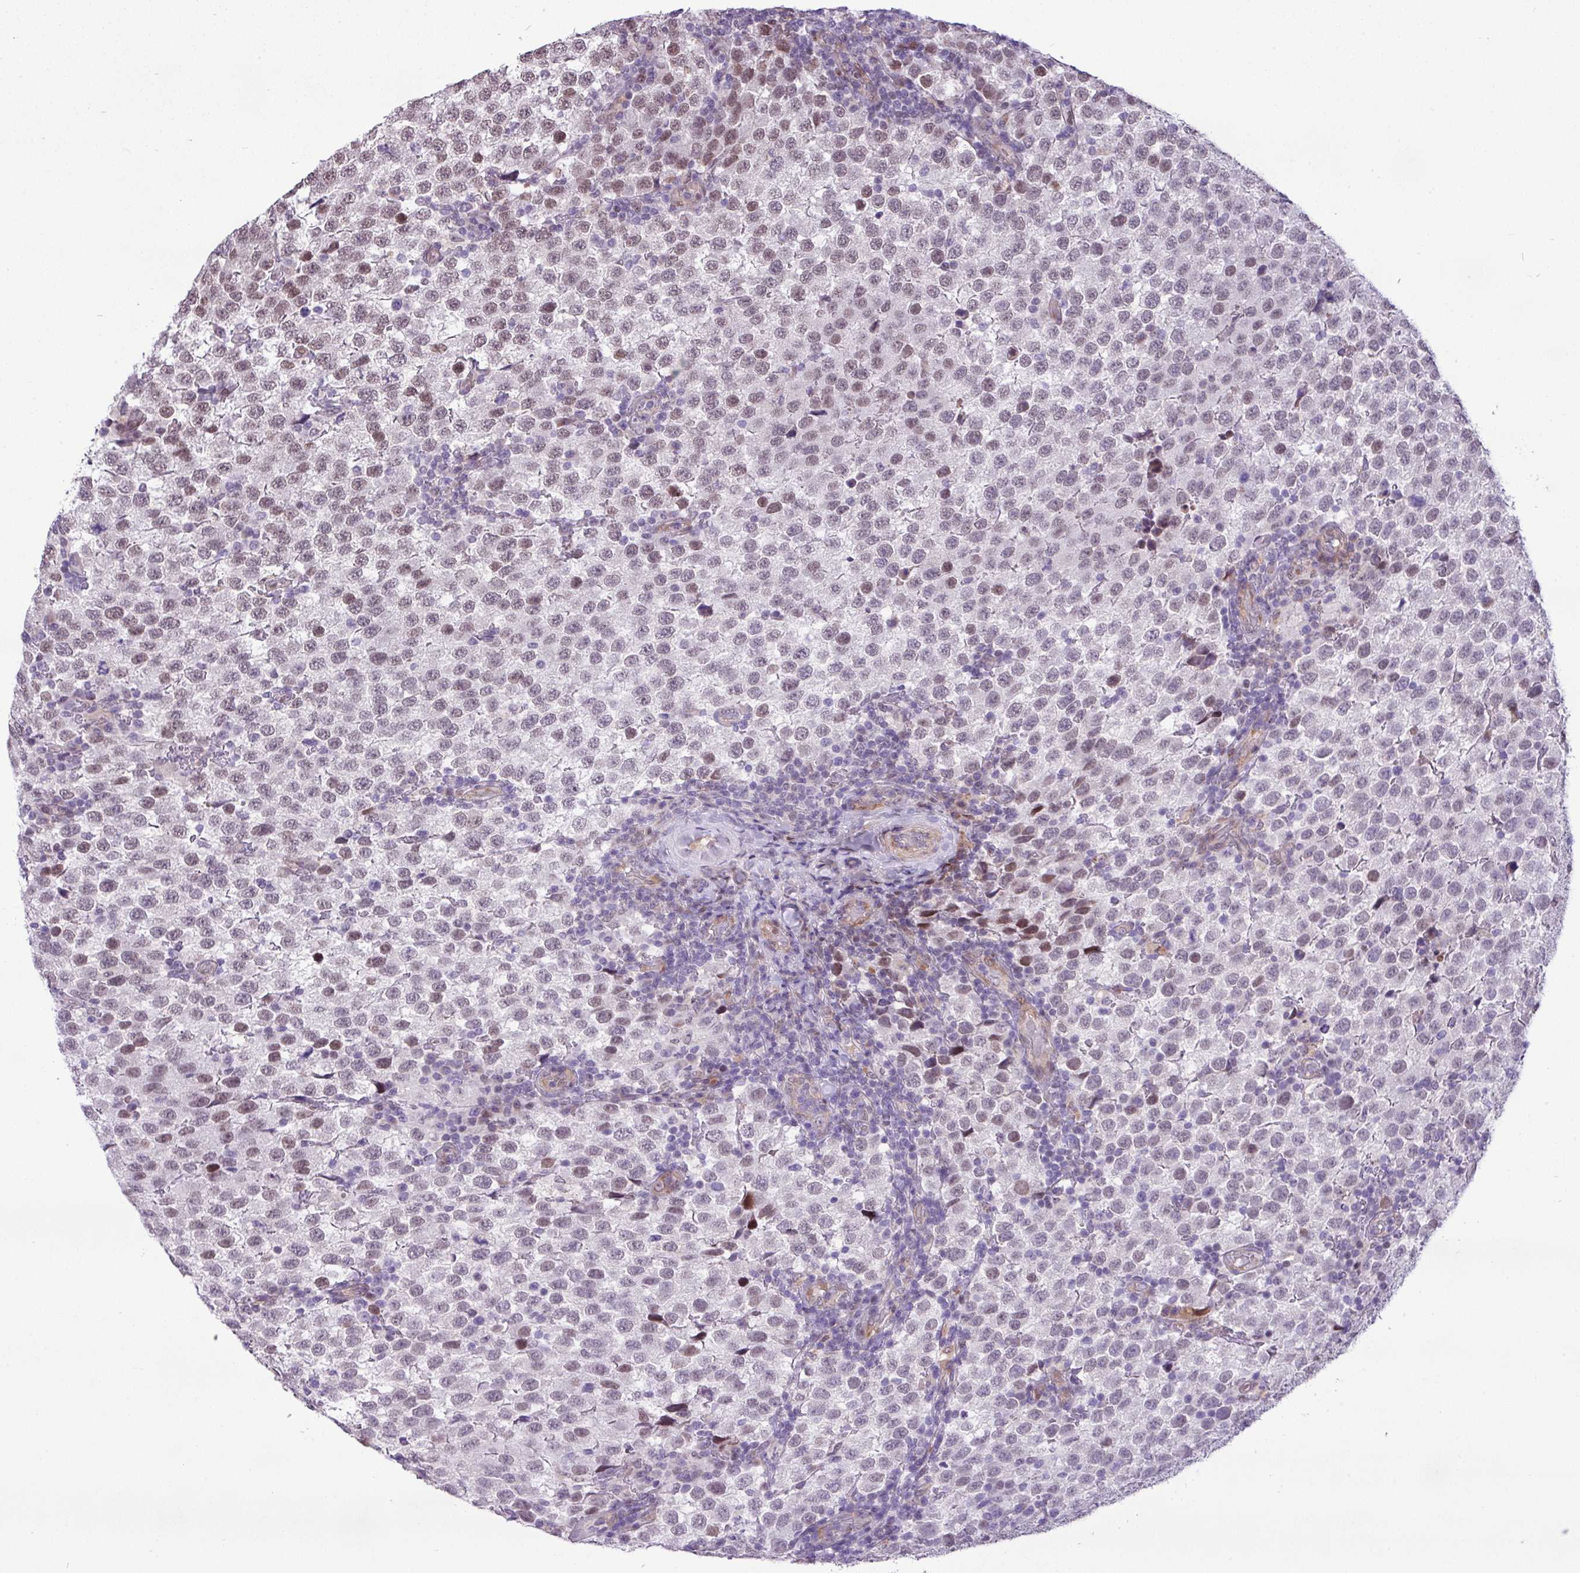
{"staining": {"intensity": "weak", "quantity": "25%-75%", "location": "nuclear"}, "tissue": "testis cancer", "cell_type": "Tumor cells", "image_type": "cancer", "snomed": [{"axis": "morphology", "description": "Seminoma, NOS"}, {"axis": "topography", "description": "Testis"}], "caption": "Testis cancer (seminoma) stained for a protein exhibits weak nuclear positivity in tumor cells.", "gene": "ZNF354A", "patient": {"sex": "male", "age": 34}}